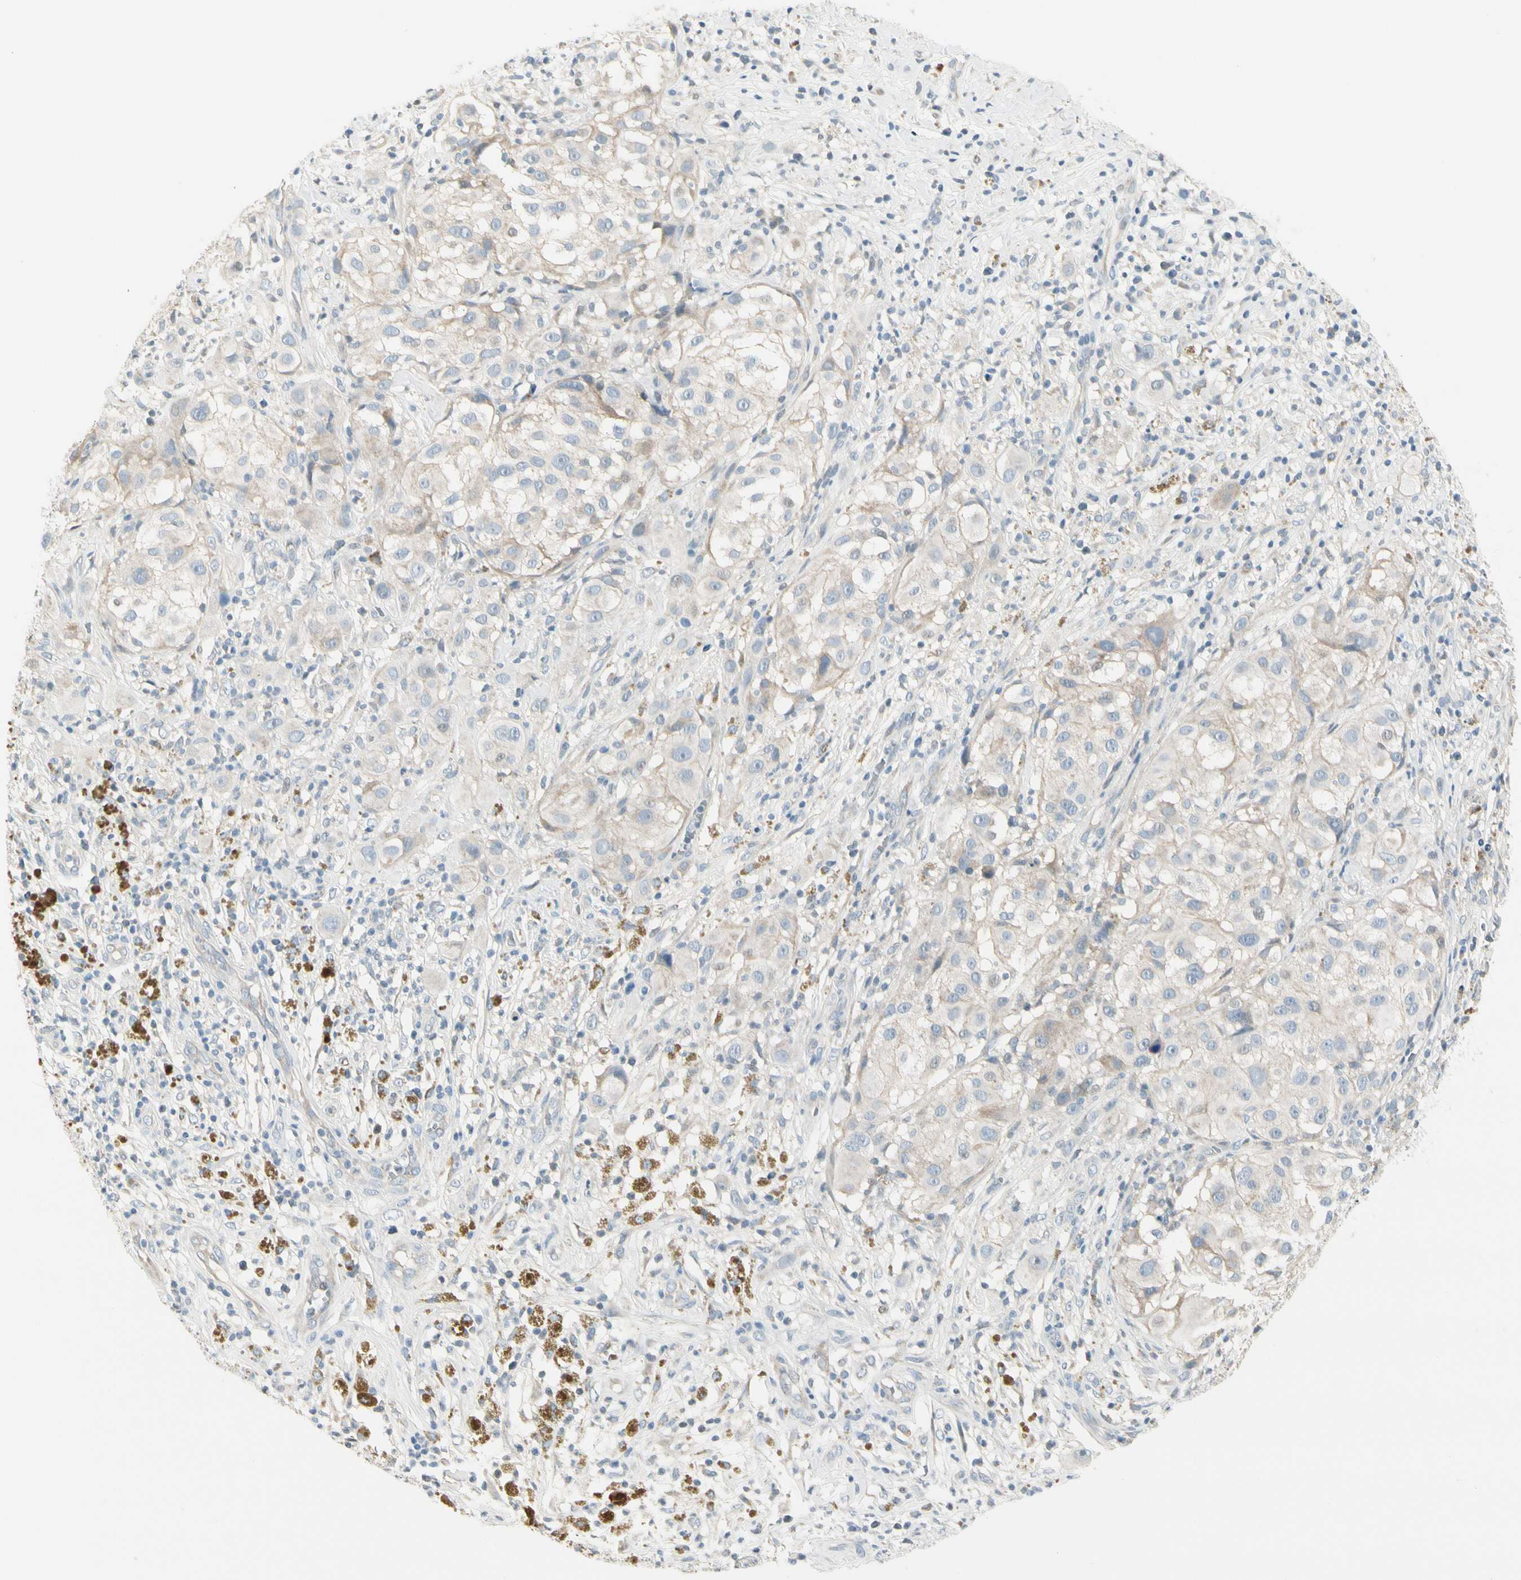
{"staining": {"intensity": "weak", "quantity": "<25%", "location": "cytoplasmic/membranous"}, "tissue": "melanoma", "cell_type": "Tumor cells", "image_type": "cancer", "snomed": [{"axis": "morphology", "description": "Necrosis, NOS"}, {"axis": "morphology", "description": "Malignant melanoma, NOS"}, {"axis": "topography", "description": "Skin"}], "caption": "This image is of malignant melanoma stained with immunohistochemistry (IHC) to label a protein in brown with the nuclei are counter-stained blue. There is no positivity in tumor cells.", "gene": "CYP2E1", "patient": {"sex": "female", "age": 87}}